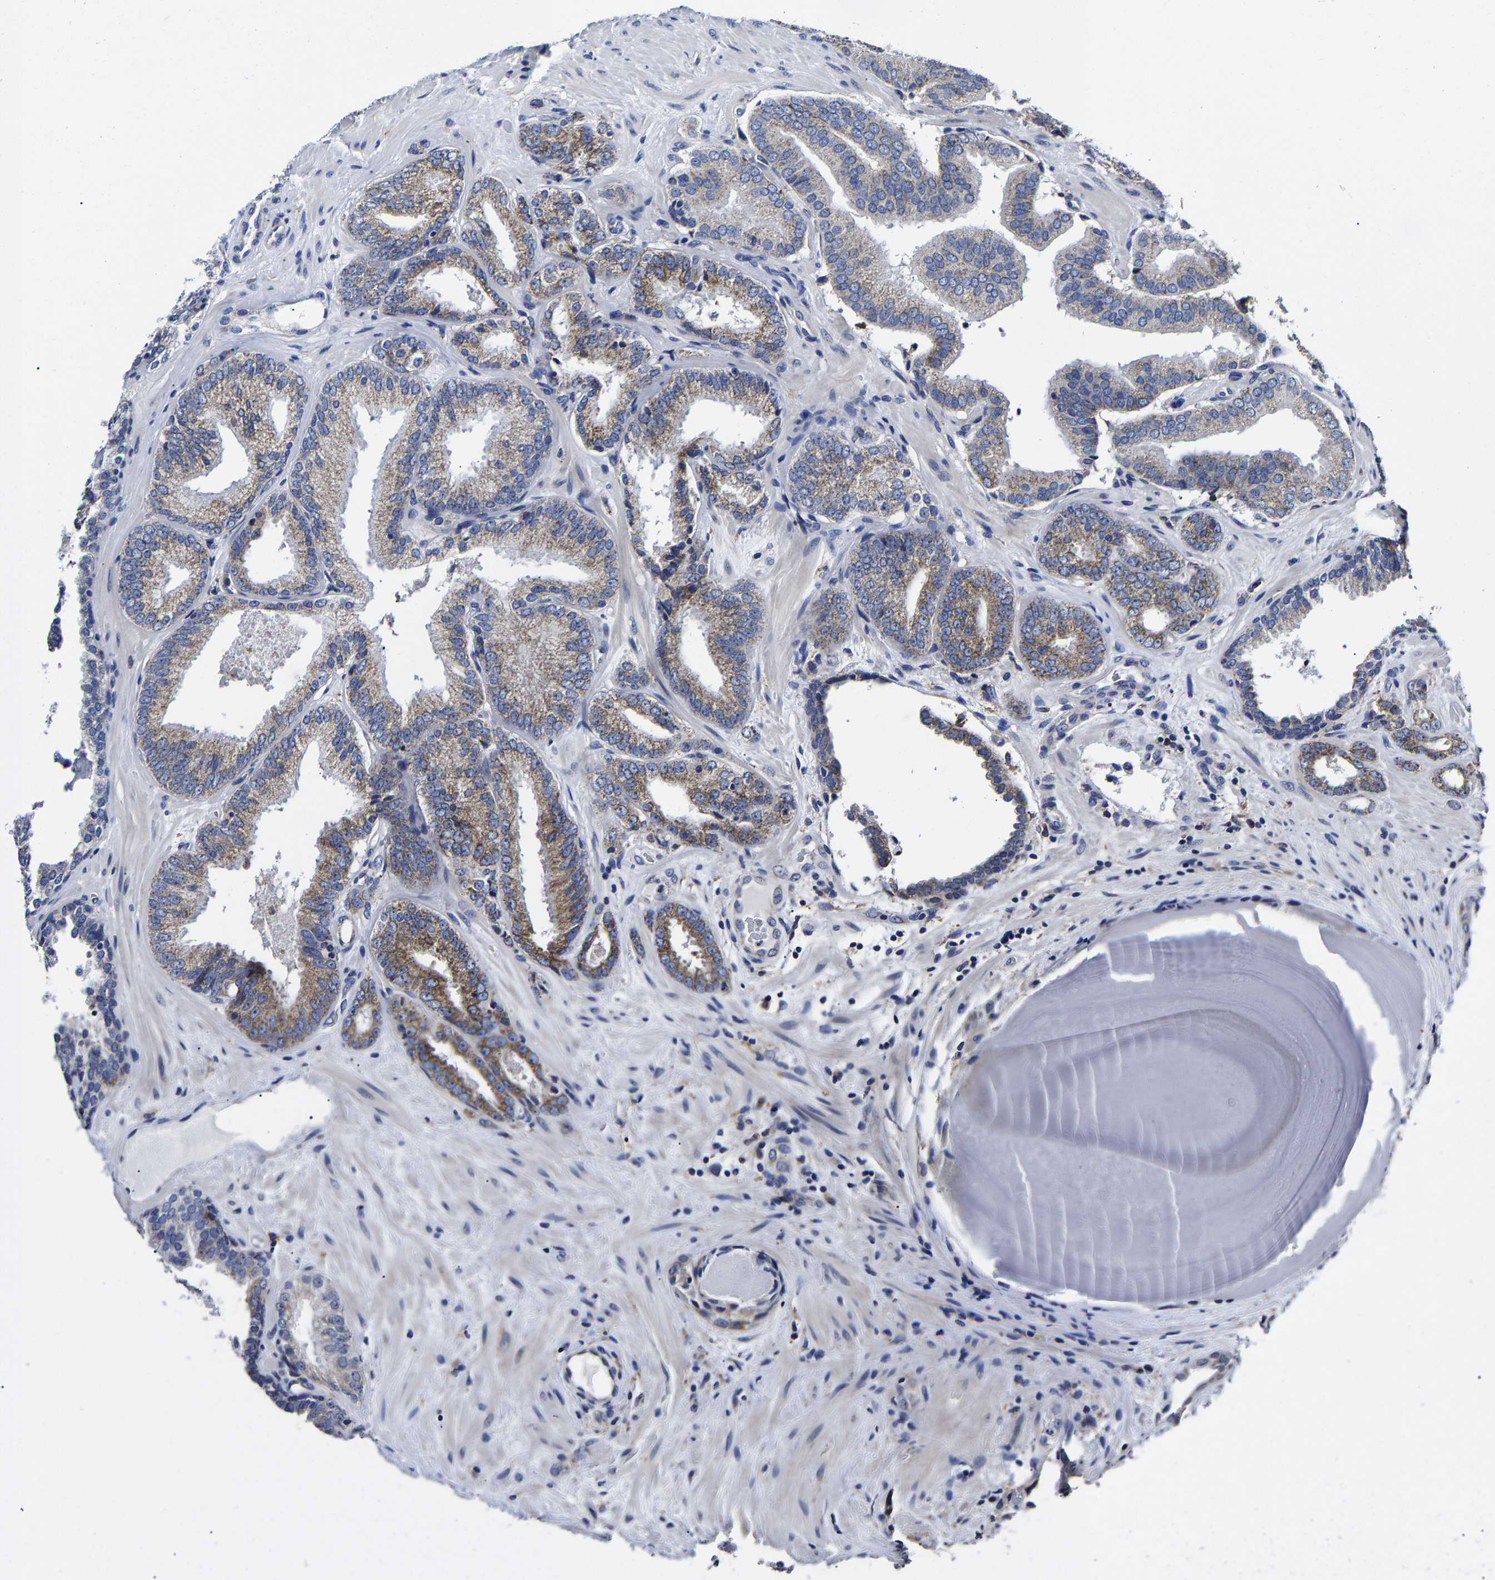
{"staining": {"intensity": "moderate", "quantity": ">75%", "location": "cytoplasmic/membranous"}, "tissue": "prostate cancer", "cell_type": "Tumor cells", "image_type": "cancer", "snomed": [{"axis": "morphology", "description": "Adenocarcinoma, Low grade"}, {"axis": "topography", "description": "Prostate"}], "caption": "Protein expression analysis of human prostate cancer (low-grade adenocarcinoma) reveals moderate cytoplasmic/membranous positivity in about >75% of tumor cells. The staining was performed using DAB, with brown indicating positive protein expression. Nuclei are stained blue with hematoxylin.", "gene": "AASS", "patient": {"sex": "male", "age": 65}}